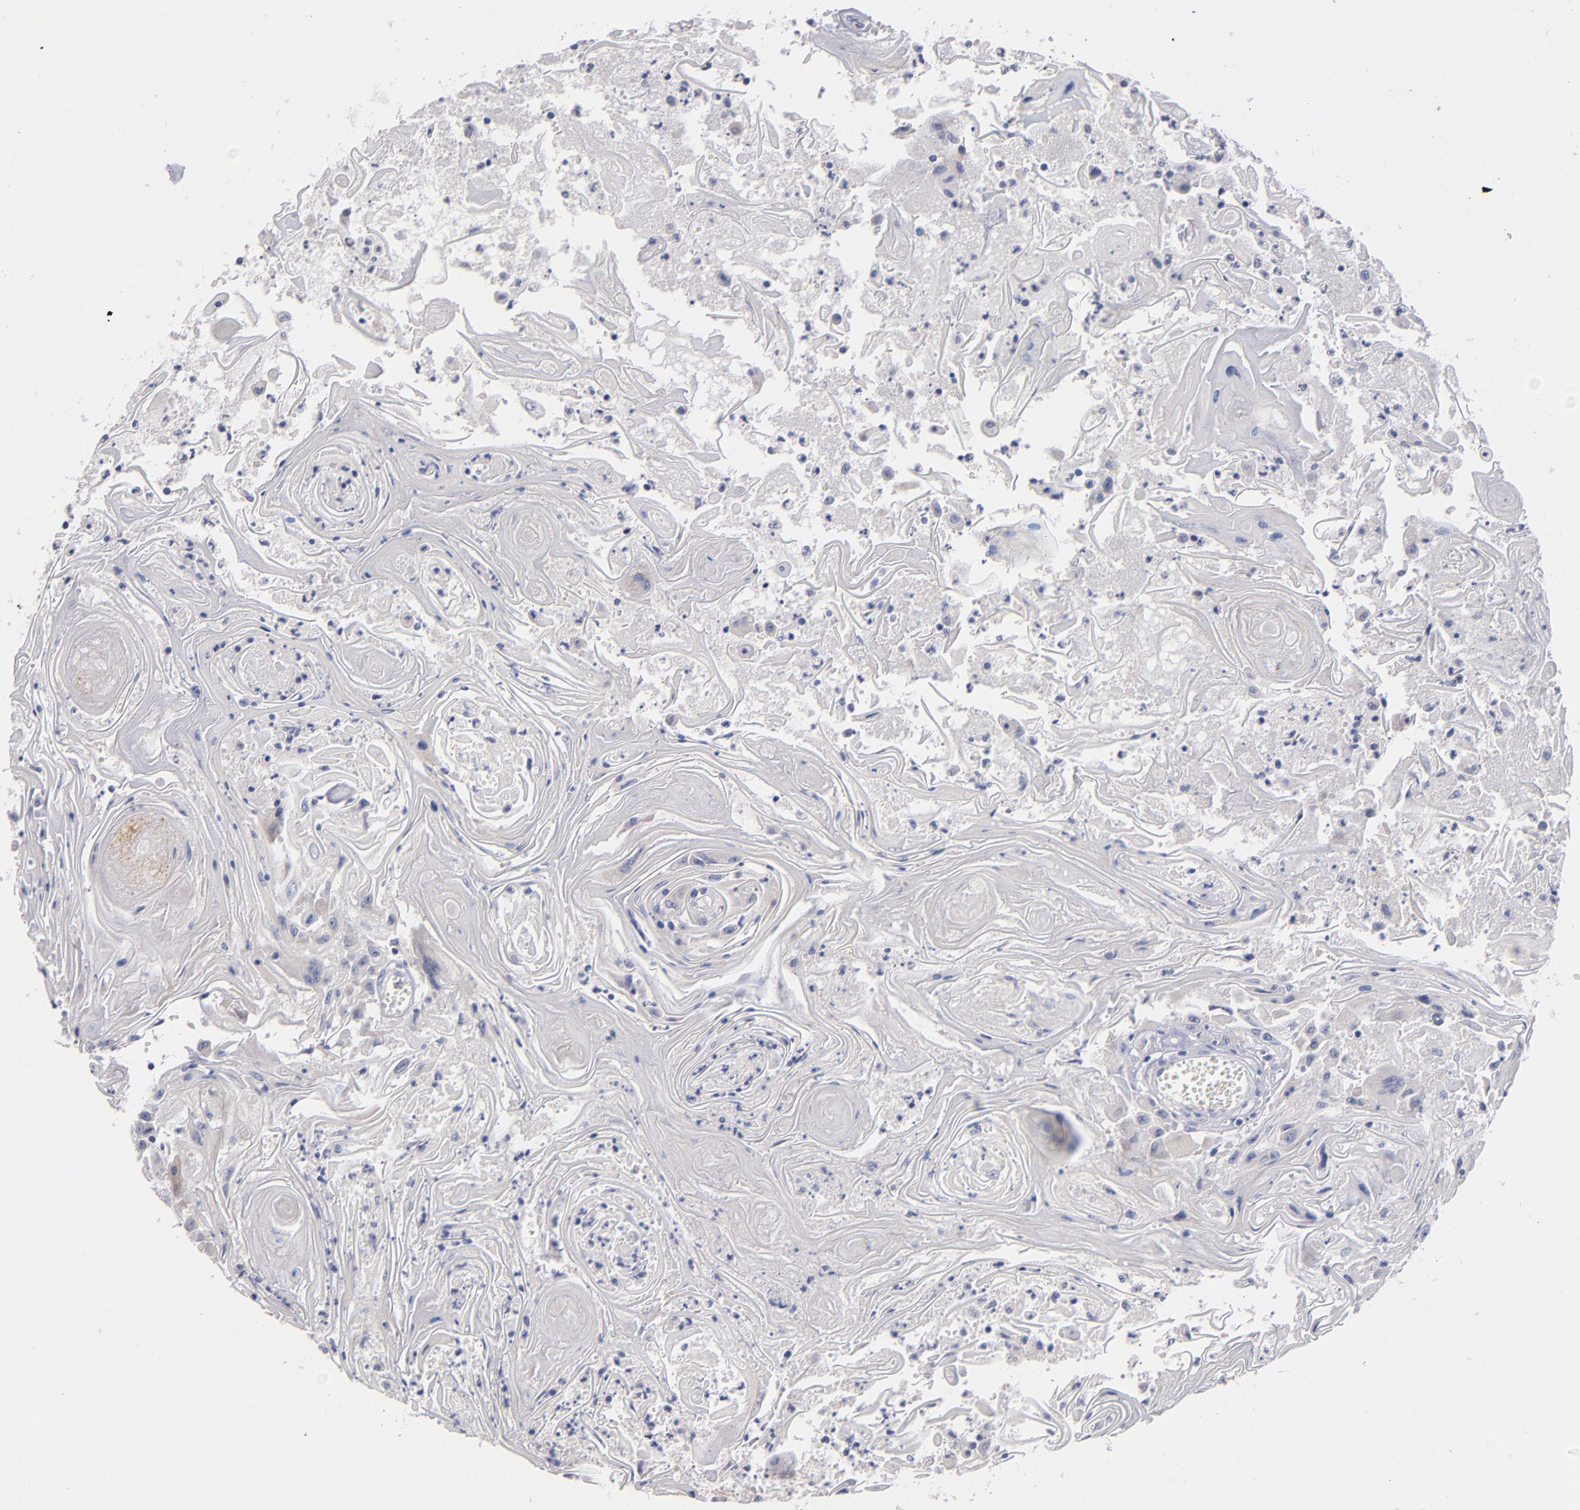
{"staining": {"intensity": "negative", "quantity": "none", "location": "none"}, "tissue": "head and neck cancer", "cell_type": "Tumor cells", "image_type": "cancer", "snomed": [{"axis": "morphology", "description": "Squamous cell carcinoma, NOS"}, {"axis": "topography", "description": "Oral tissue"}, {"axis": "topography", "description": "Head-Neck"}], "caption": "Immunohistochemical staining of head and neck cancer (squamous cell carcinoma) shows no significant positivity in tumor cells.", "gene": "CNTNAP2", "patient": {"sex": "female", "age": 76}}